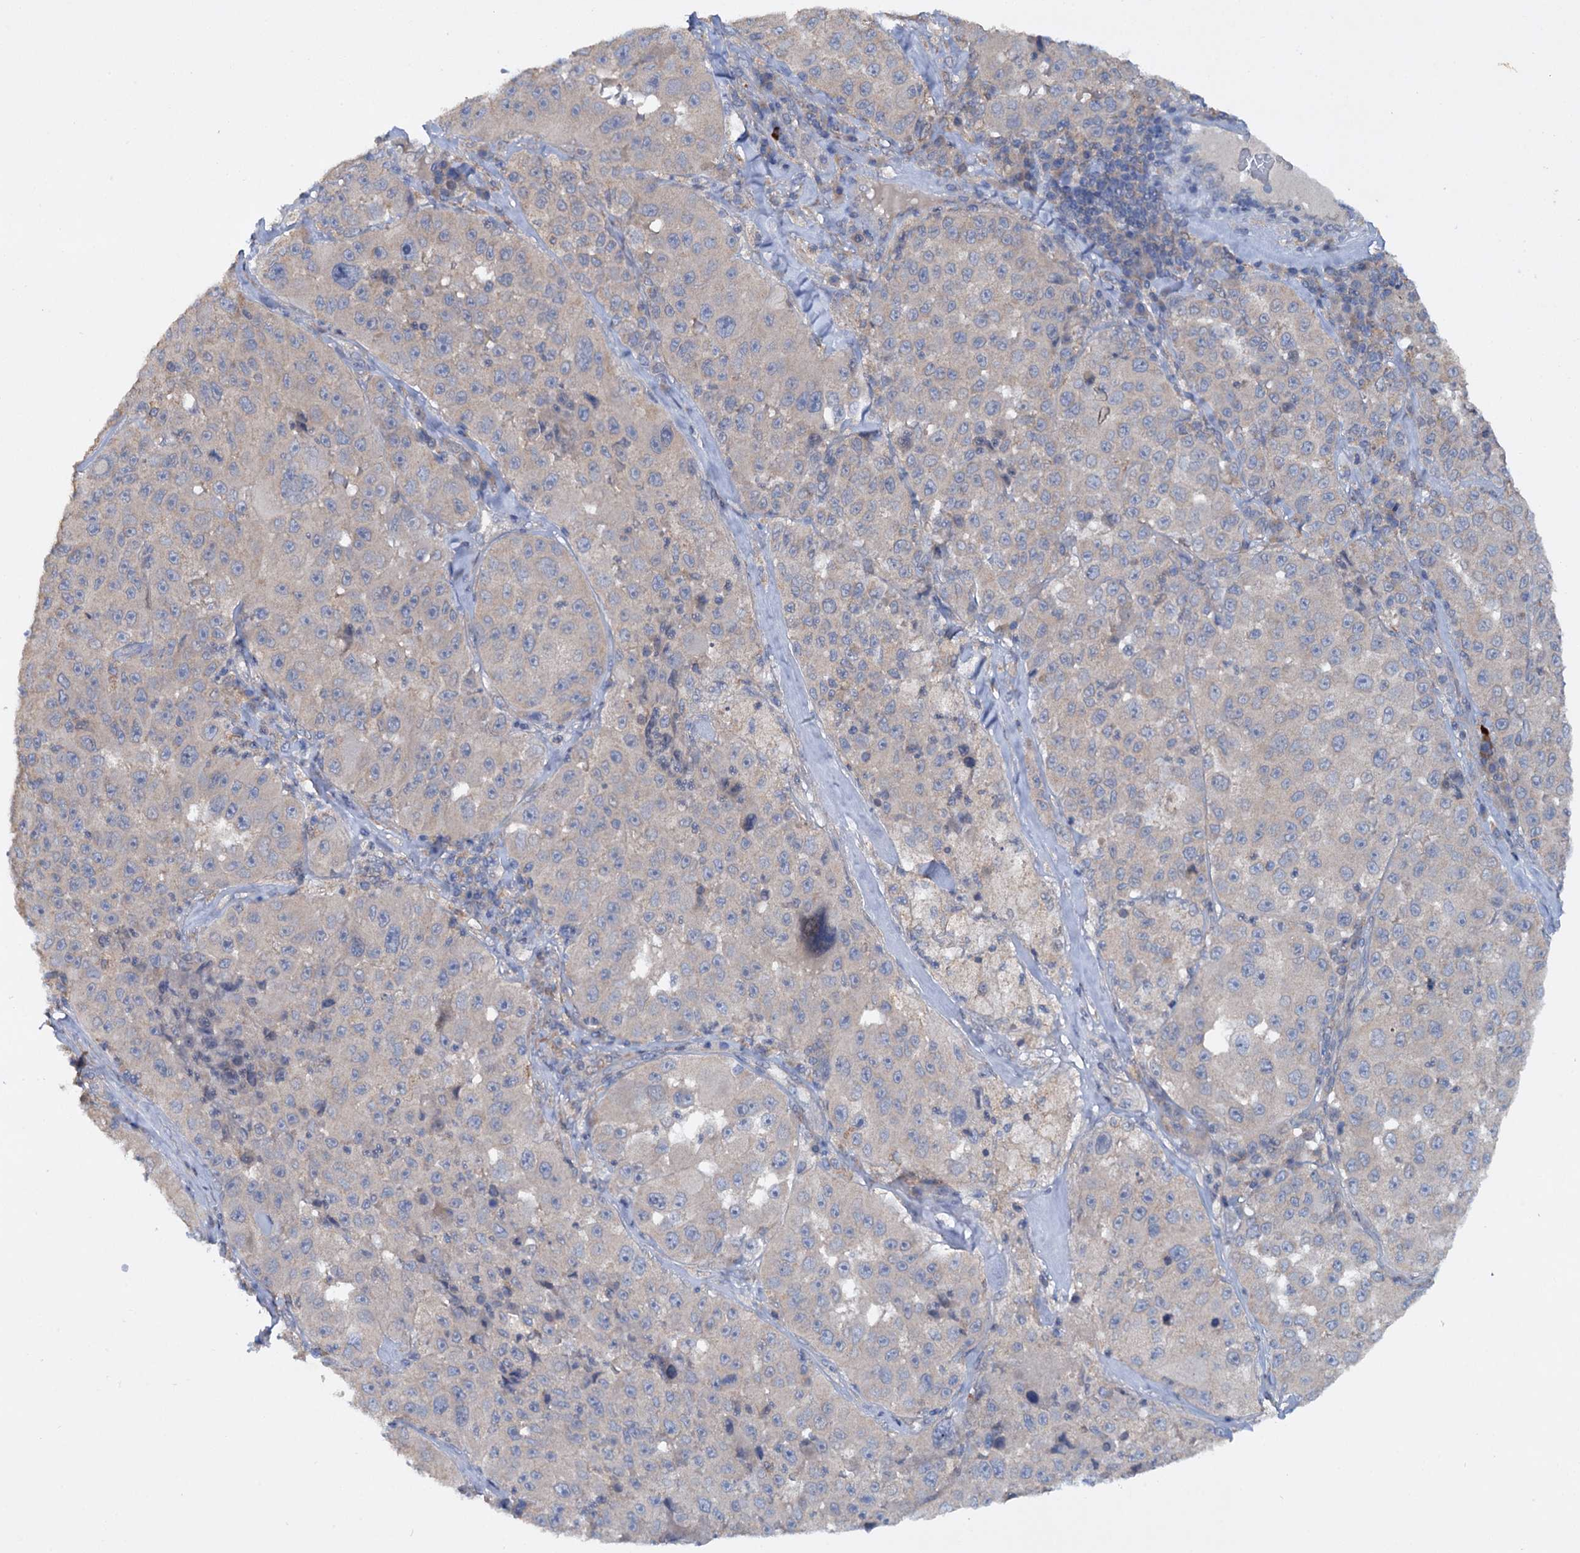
{"staining": {"intensity": "negative", "quantity": "none", "location": "none"}, "tissue": "melanoma", "cell_type": "Tumor cells", "image_type": "cancer", "snomed": [{"axis": "morphology", "description": "Malignant melanoma, Metastatic site"}, {"axis": "topography", "description": "Lymph node"}], "caption": "The immunohistochemistry (IHC) histopathology image has no significant expression in tumor cells of melanoma tissue.", "gene": "ETFBKMT", "patient": {"sex": "male", "age": 62}}